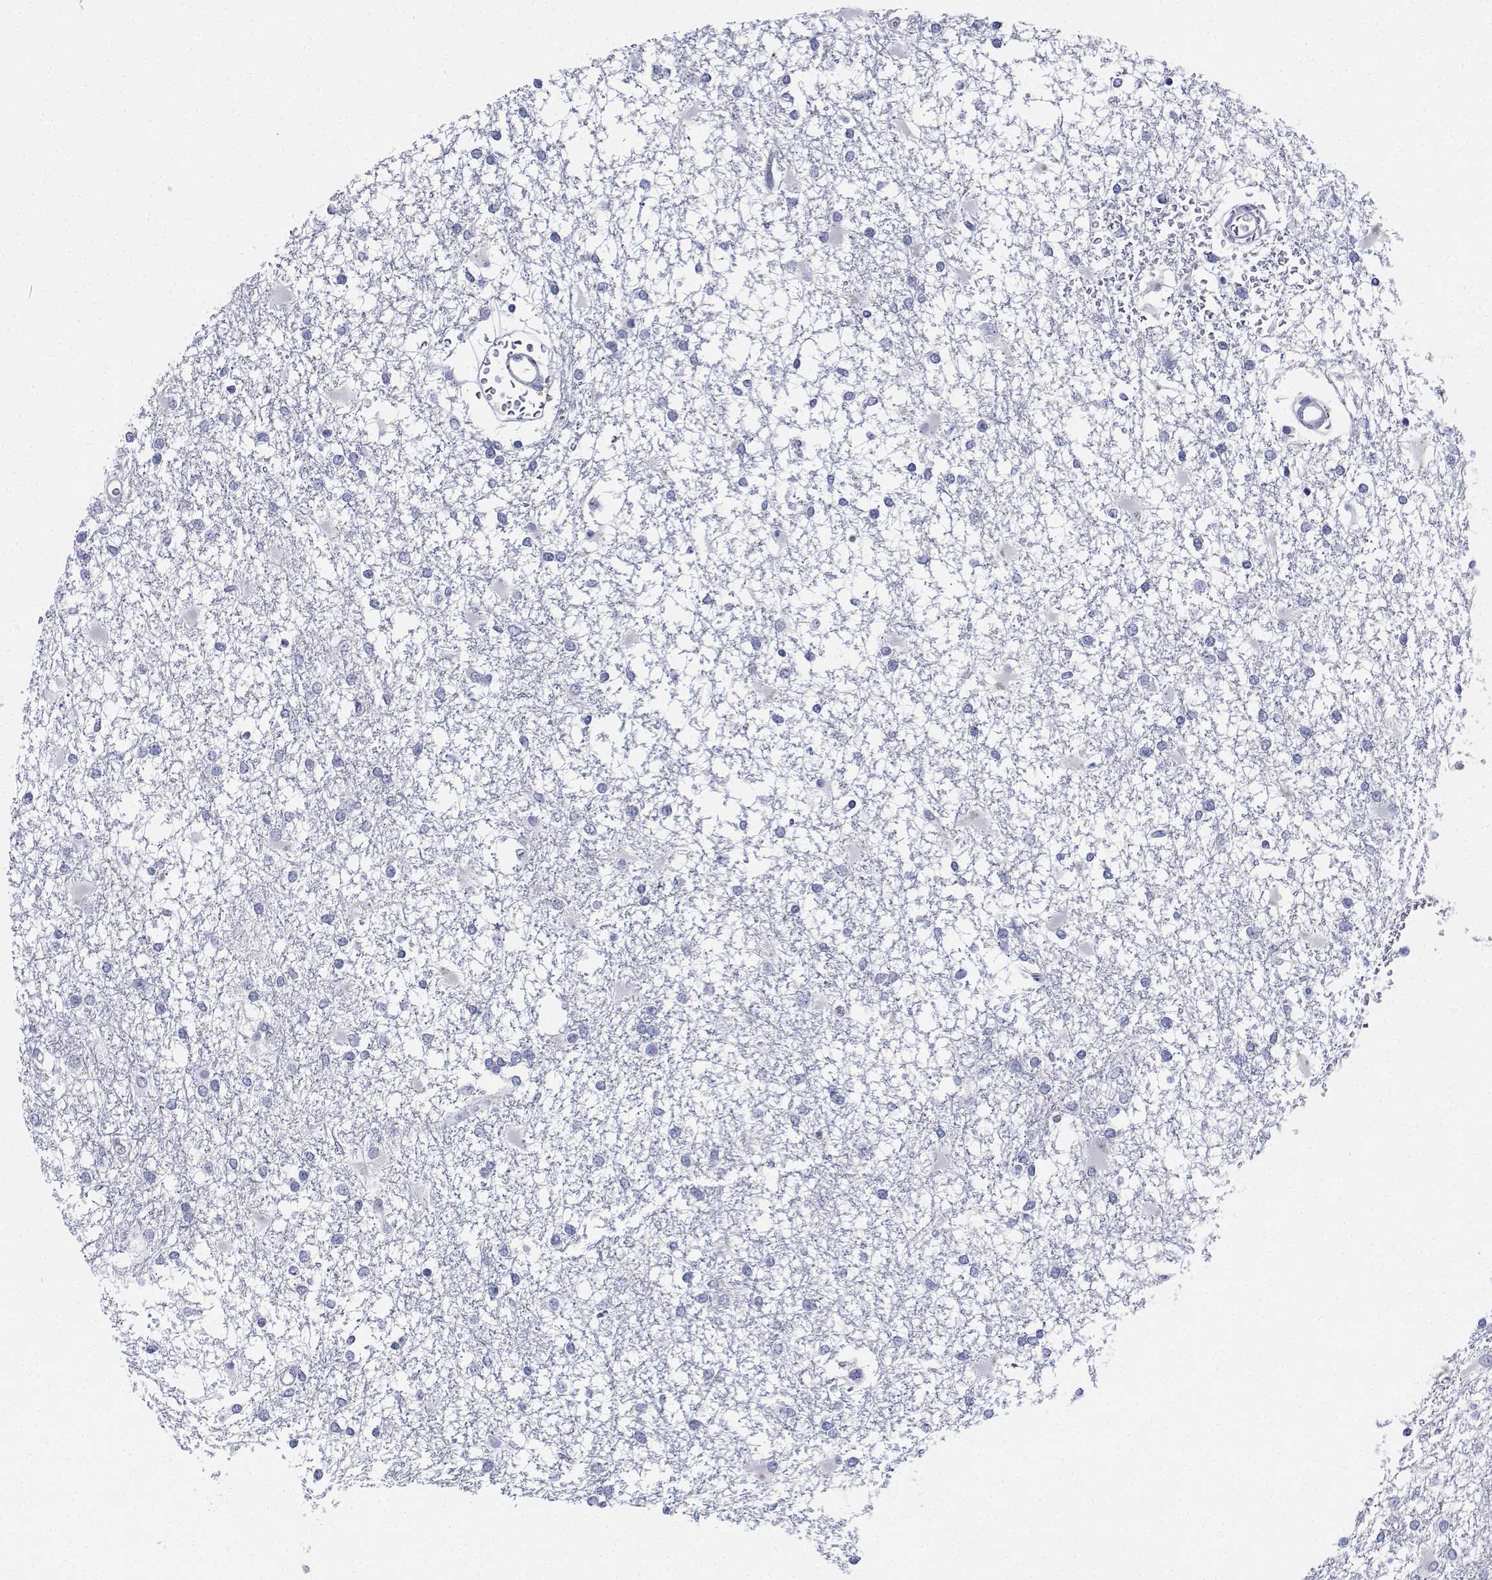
{"staining": {"intensity": "negative", "quantity": "none", "location": "none"}, "tissue": "glioma", "cell_type": "Tumor cells", "image_type": "cancer", "snomed": [{"axis": "morphology", "description": "Glioma, malignant, High grade"}, {"axis": "topography", "description": "Cerebral cortex"}], "caption": "DAB (3,3'-diaminobenzidine) immunohistochemical staining of human glioma shows no significant expression in tumor cells.", "gene": "CDHR3", "patient": {"sex": "male", "age": 79}}